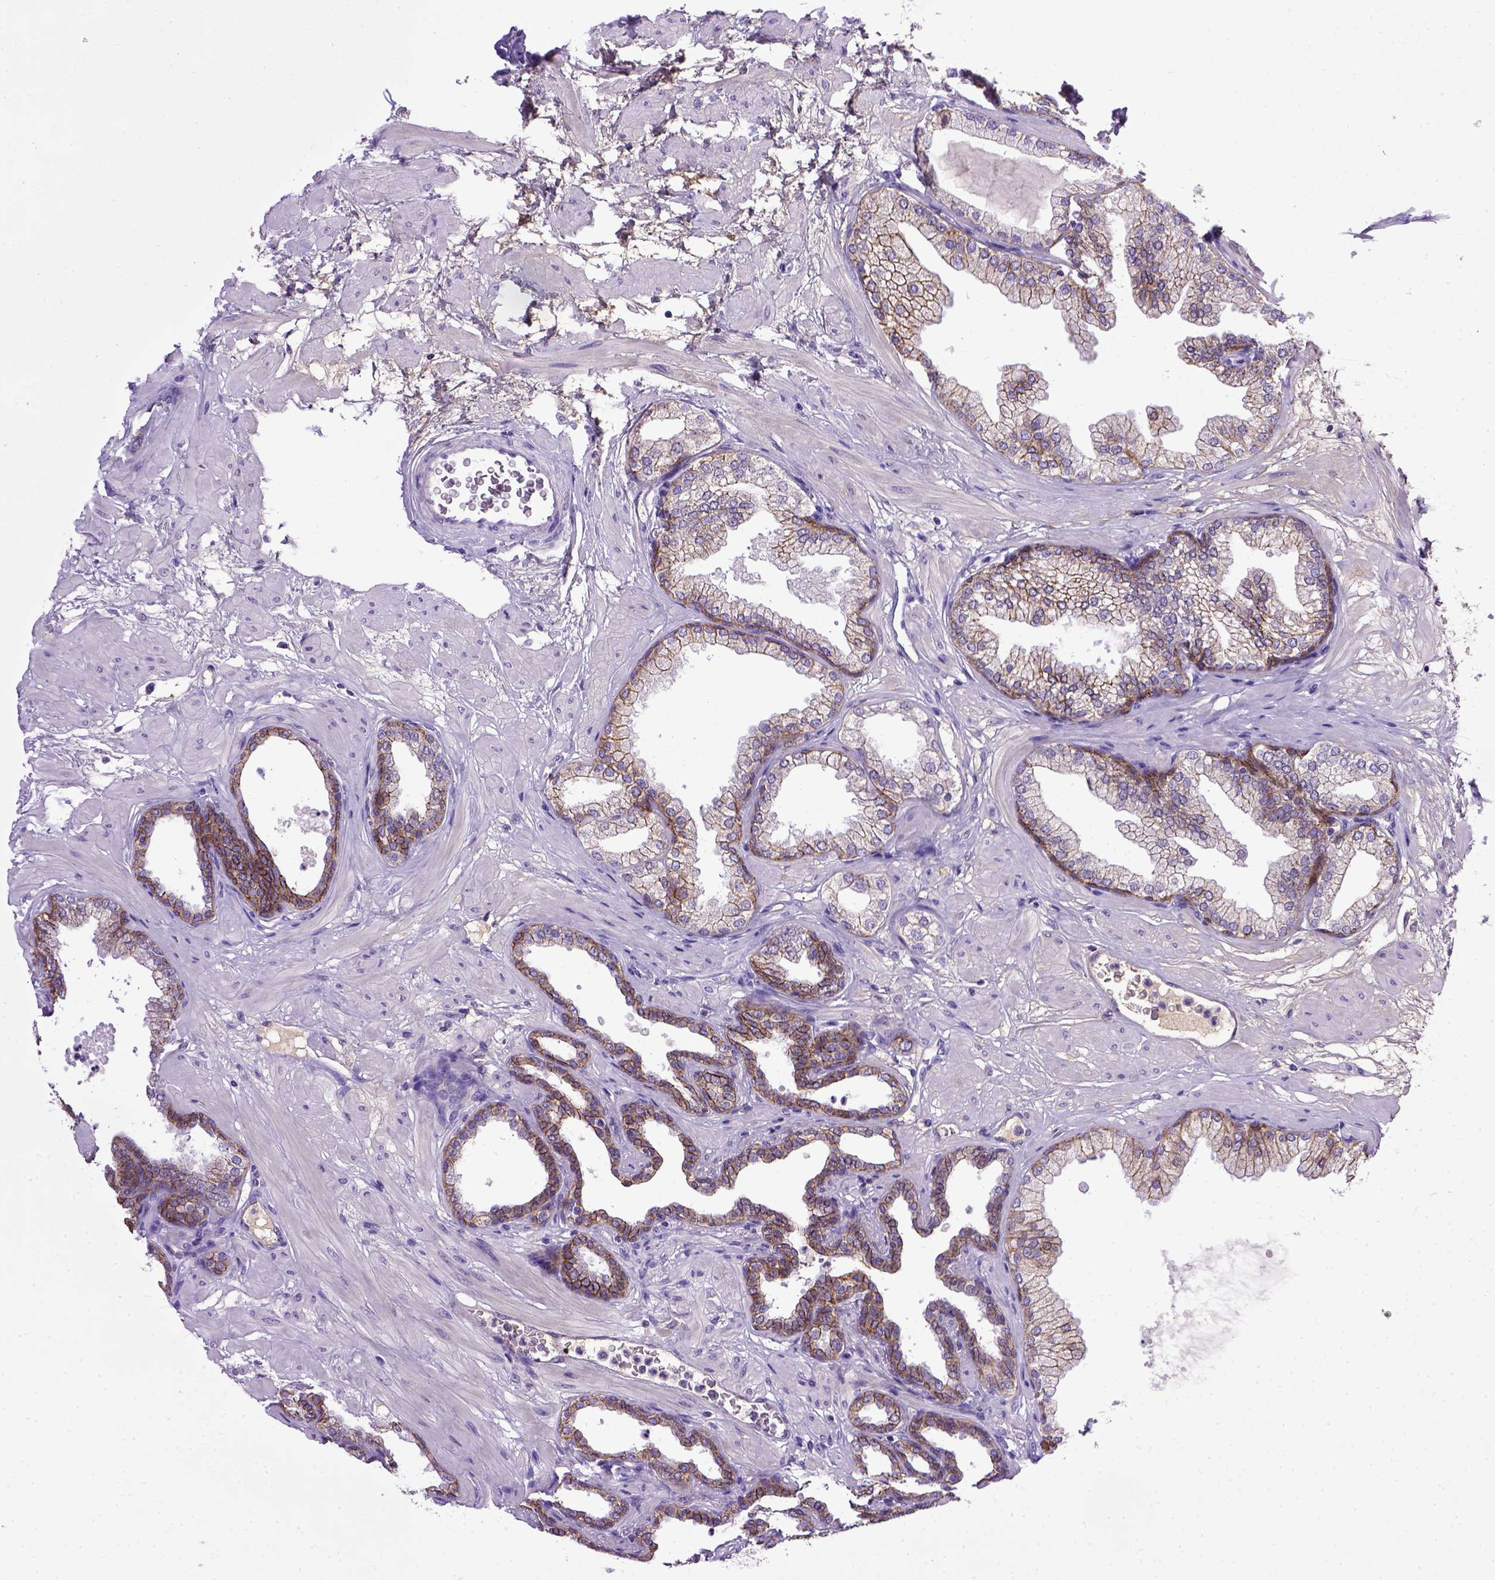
{"staining": {"intensity": "moderate", "quantity": ">75%", "location": "cytoplasmic/membranous"}, "tissue": "prostate", "cell_type": "Glandular cells", "image_type": "normal", "snomed": [{"axis": "morphology", "description": "Normal tissue, NOS"}, {"axis": "topography", "description": "Prostate"}], "caption": "DAB immunohistochemical staining of normal prostate reveals moderate cytoplasmic/membranous protein positivity in about >75% of glandular cells.", "gene": "CDH1", "patient": {"sex": "male", "age": 37}}